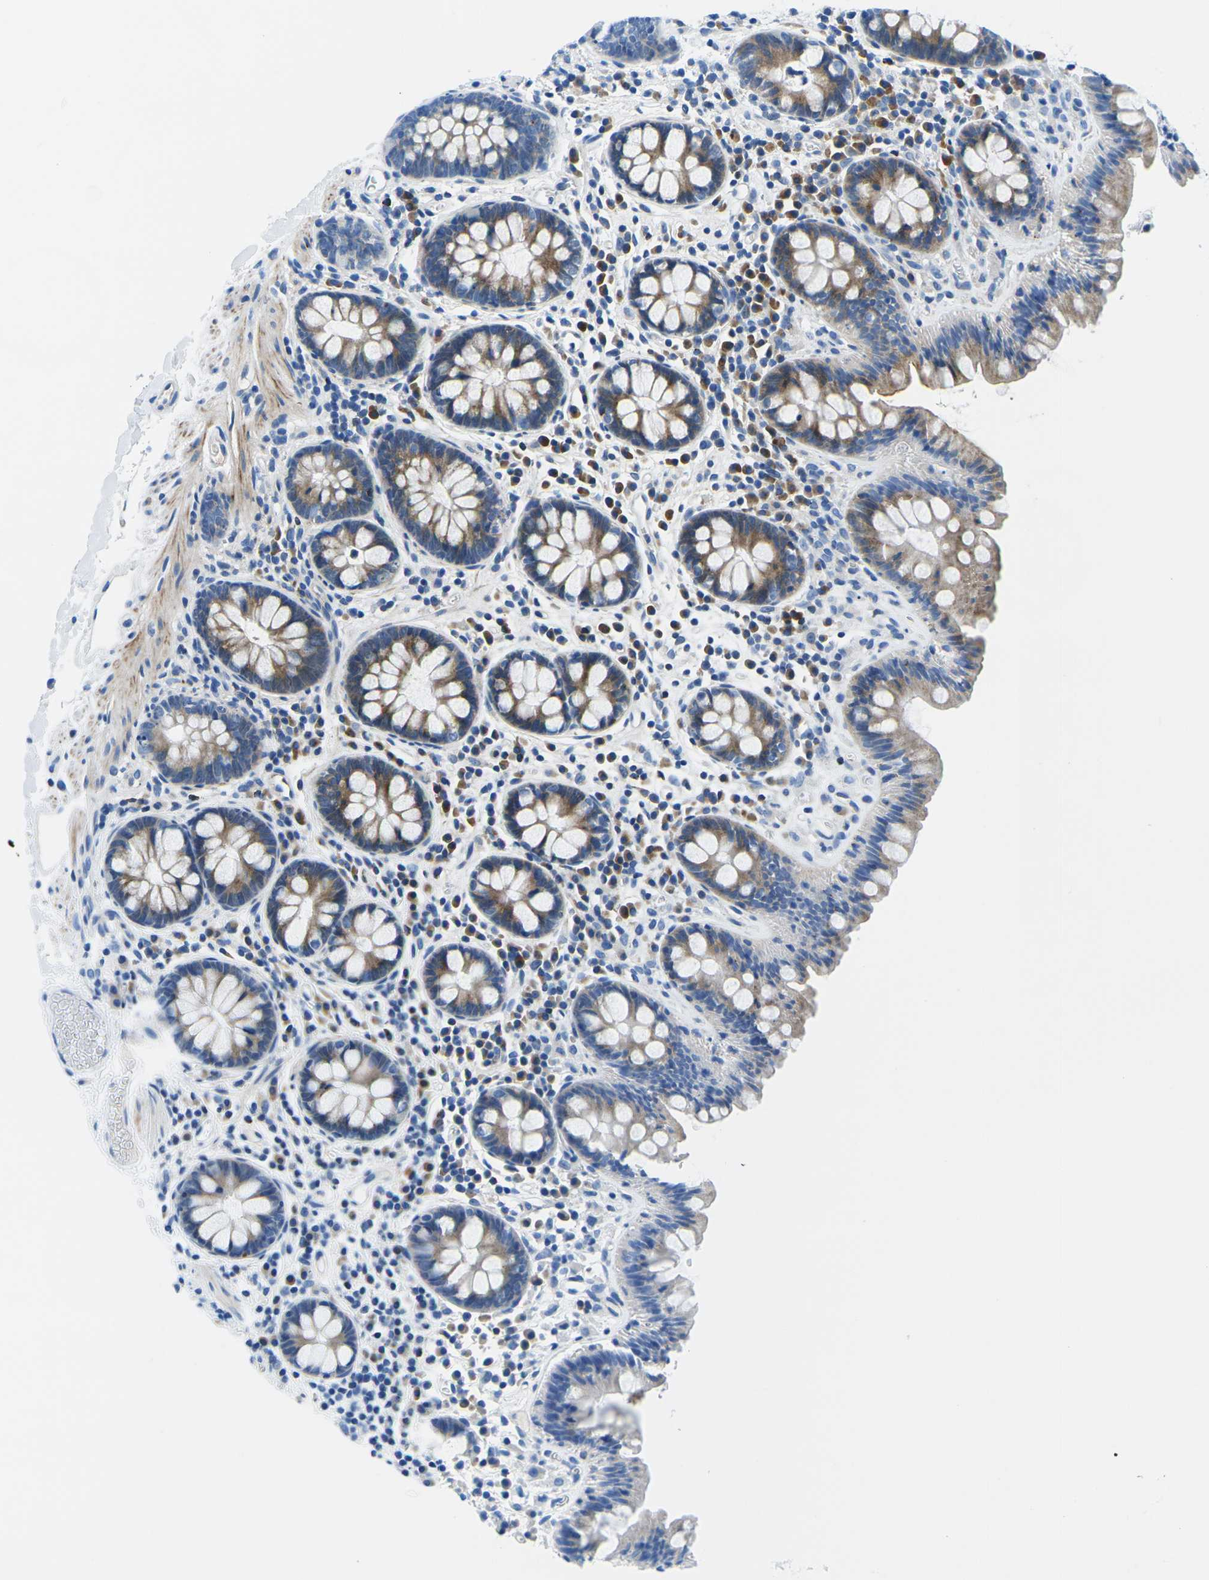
{"staining": {"intensity": "negative", "quantity": "none", "location": "none"}, "tissue": "colon", "cell_type": "Endothelial cells", "image_type": "normal", "snomed": [{"axis": "morphology", "description": "Normal tissue, NOS"}, {"axis": "topography", "description": "Colon"}], "caption": "IHC of benign human colon reveals no positivity in endothelial cells.", "gene": "MC4R", "patient": {"sex": "female", "age": 80}}